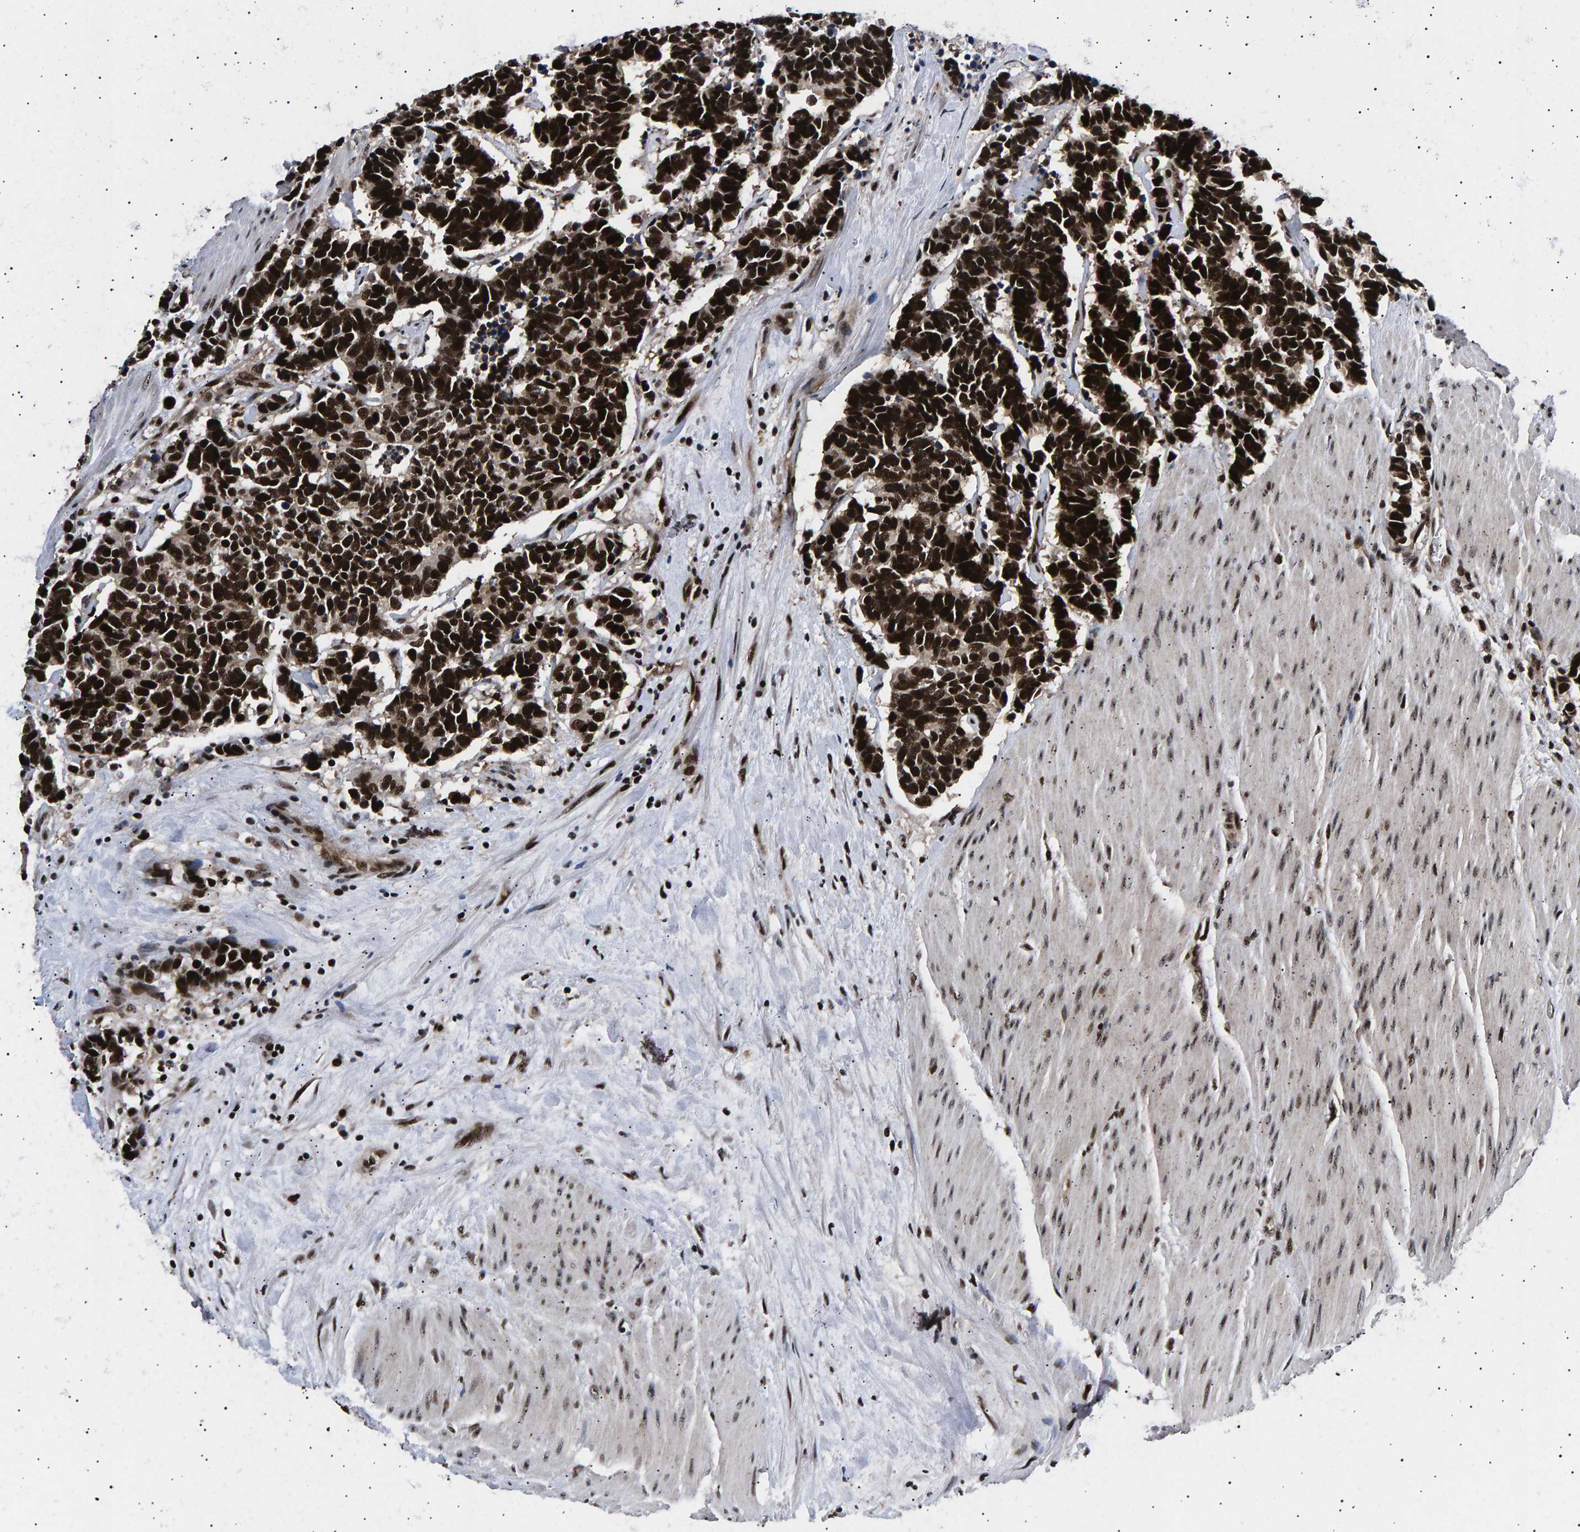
{"staining": {"intensity": "strong", "quantity": ">75%", "location": "nuclear"}, "tissue": "carcinoid", "cell_type": "Tumor cells", "image_type": "cancer", "snomed": [{"axis": "morphology", "description": "Carcinoma, NOS"}, {"axis": "morphology", "description": "Carcinoid, malignant, NOS"}, {"axis": "topography", "description": "Urinary bladder"}], "caption": "Tumor cells show high levels of strong nuclear staining in about >75% of cells in human carcinoid.", "gene": "ANKRD40", "patient": {"sex": "male", "age": 57}}